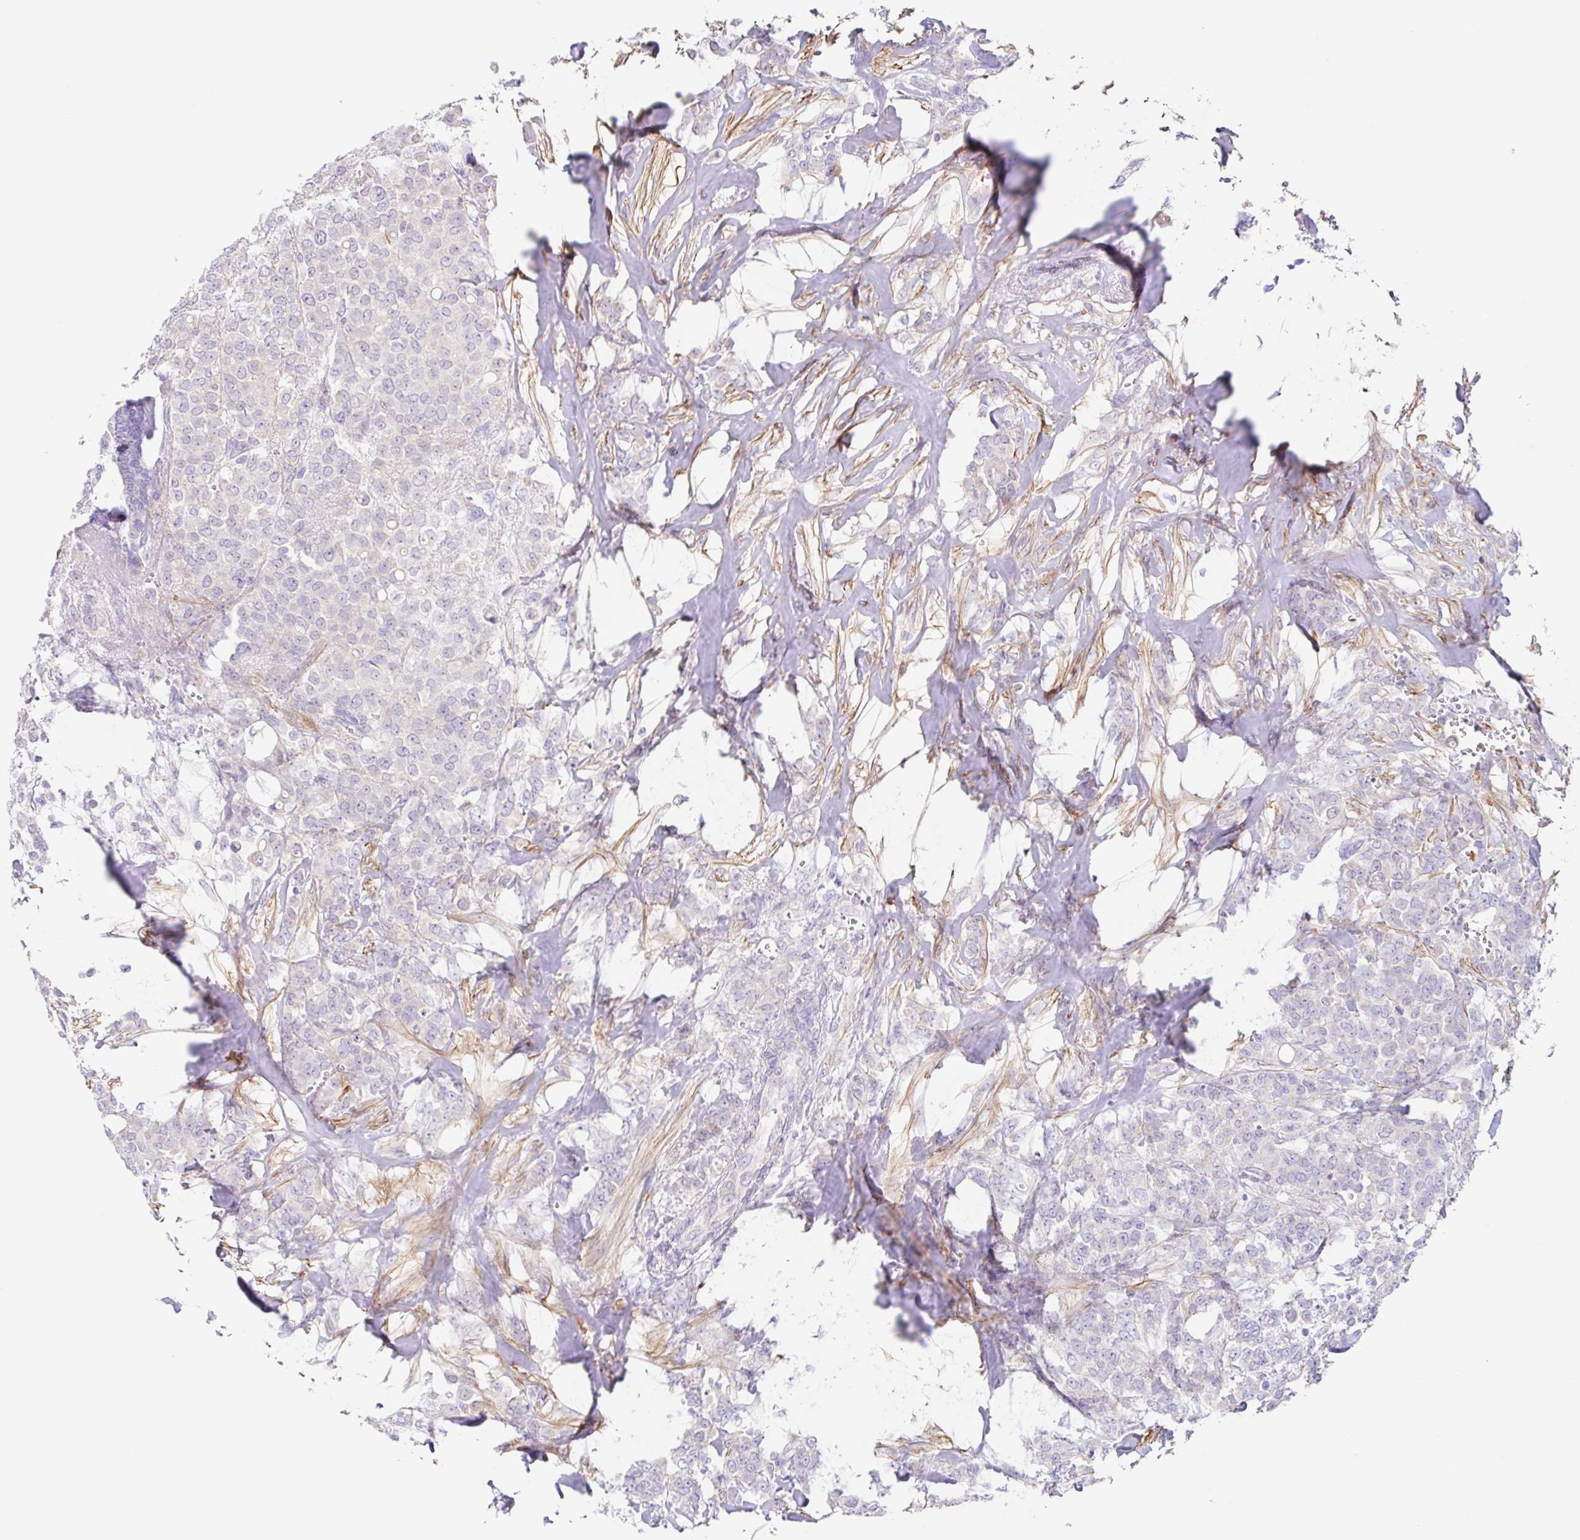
{"staining": {"intensity": "negative", "quantity": "none", "location": "none"}, "tissue": "breast cancer", "cell_type": "Tumor cells", "image_type": "cancer", "snomed": [{"axis": "morphology", "description": "Lobular carcinoma"}, {"axis": "topography", "description": "Breast"}], "caption": "A high-resolution photomicrograph shows immunohistochemistry (IHC) staining of lobular carcinoma (breast), which shows no significant staining in tumor cells.", "gene": "DCAF17", "patient": {"sex": "female", "age": 91}}